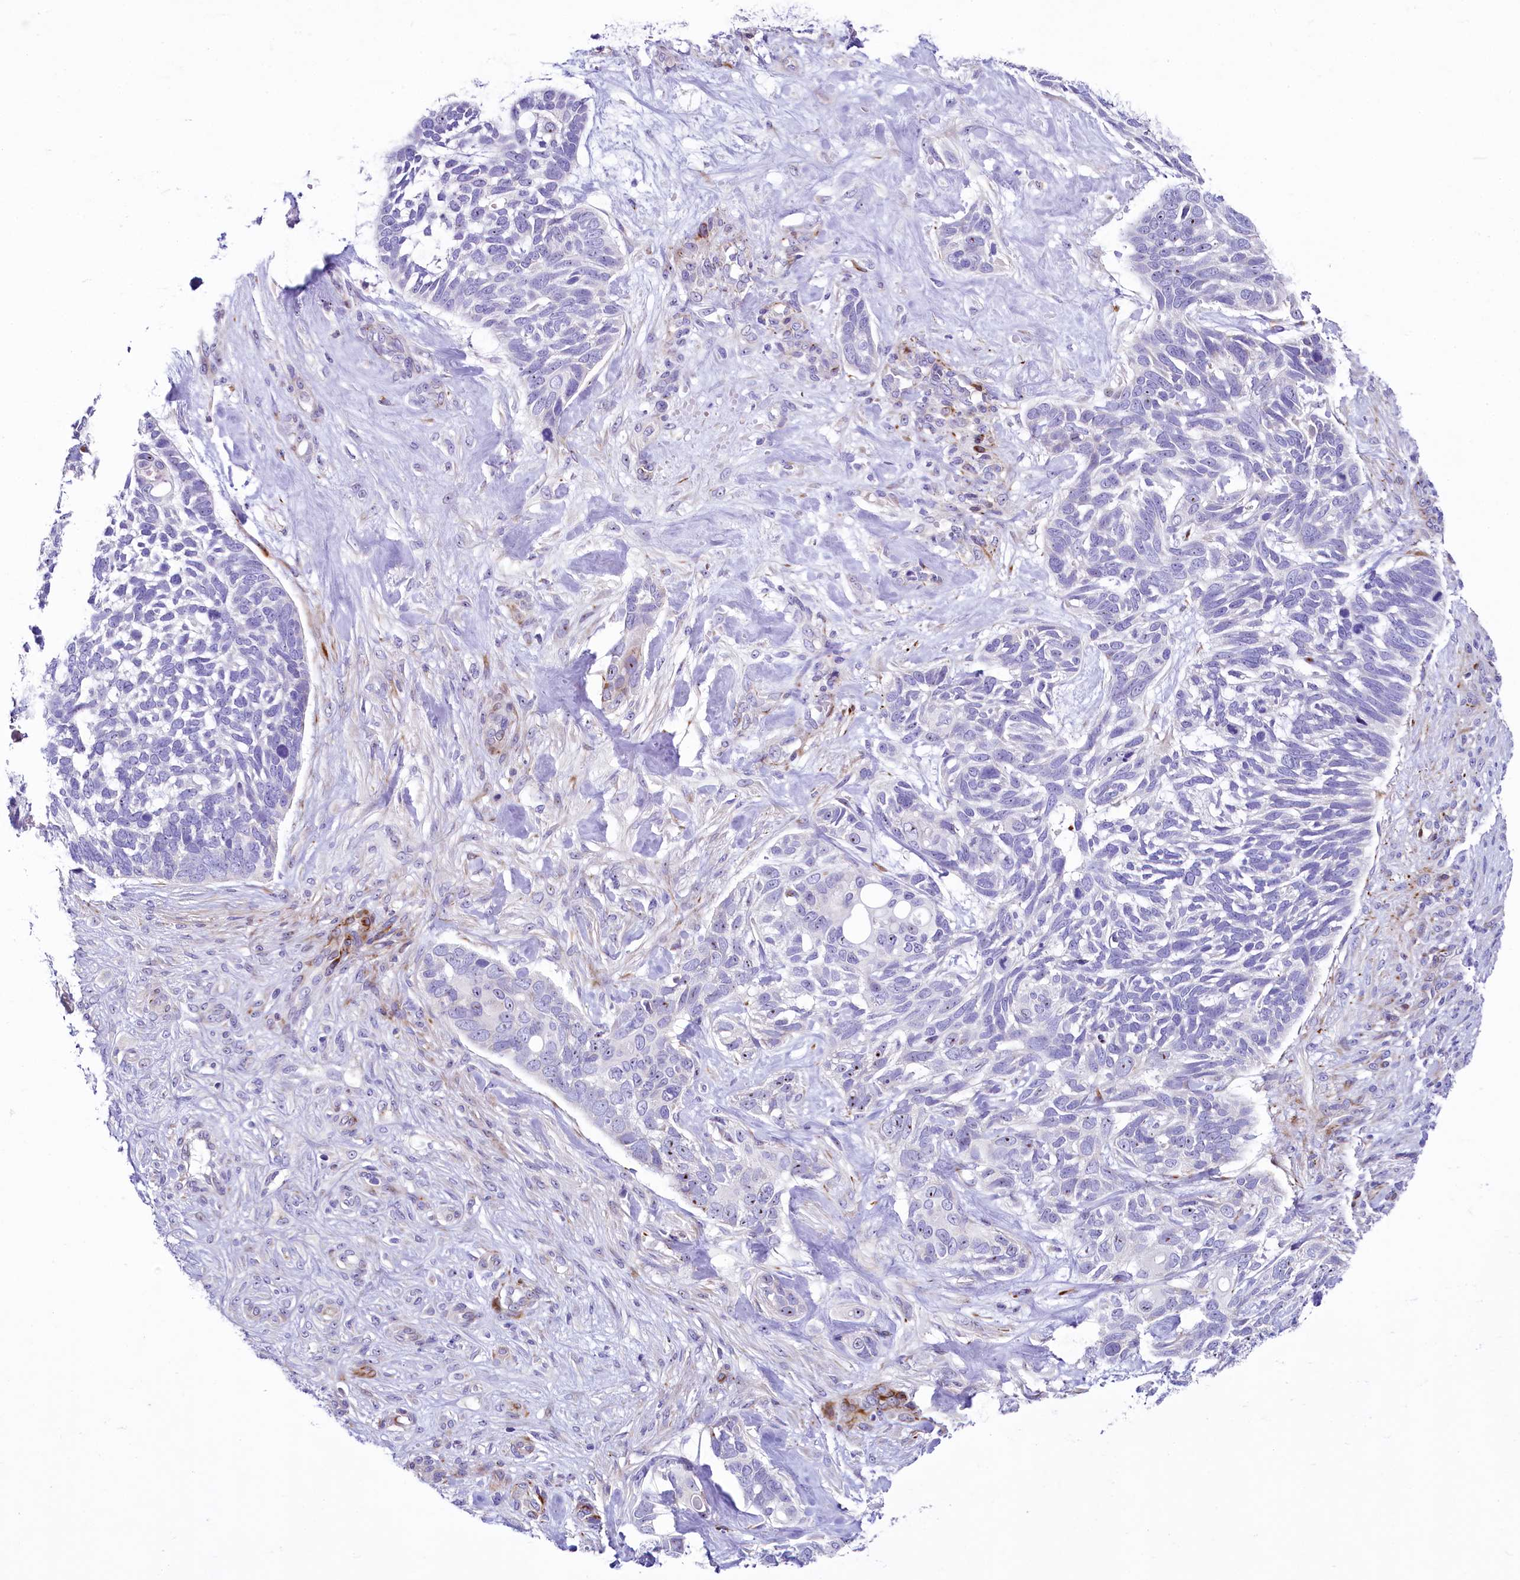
{"staining": {"intensity": "negative", "quantity": "none", "location": "none"}, "tissue": "skin cancer", "cell_type": "Tumor cells", "image_type": "cancer", "snomed": [{"axis": "morphology", "description": "Basal cell carcinoma"}, {"axis": "topography", "description": "Skin"}], "caption": "Photomicrograph shows no significant protein staining in tumor cells of skin basal cell carcinoma. (DAB (3,3'-diaminobenzidine) IHC, high magnification).", "gene": "SH3TC2", "patient": {"sex": "male", "age": 88}}